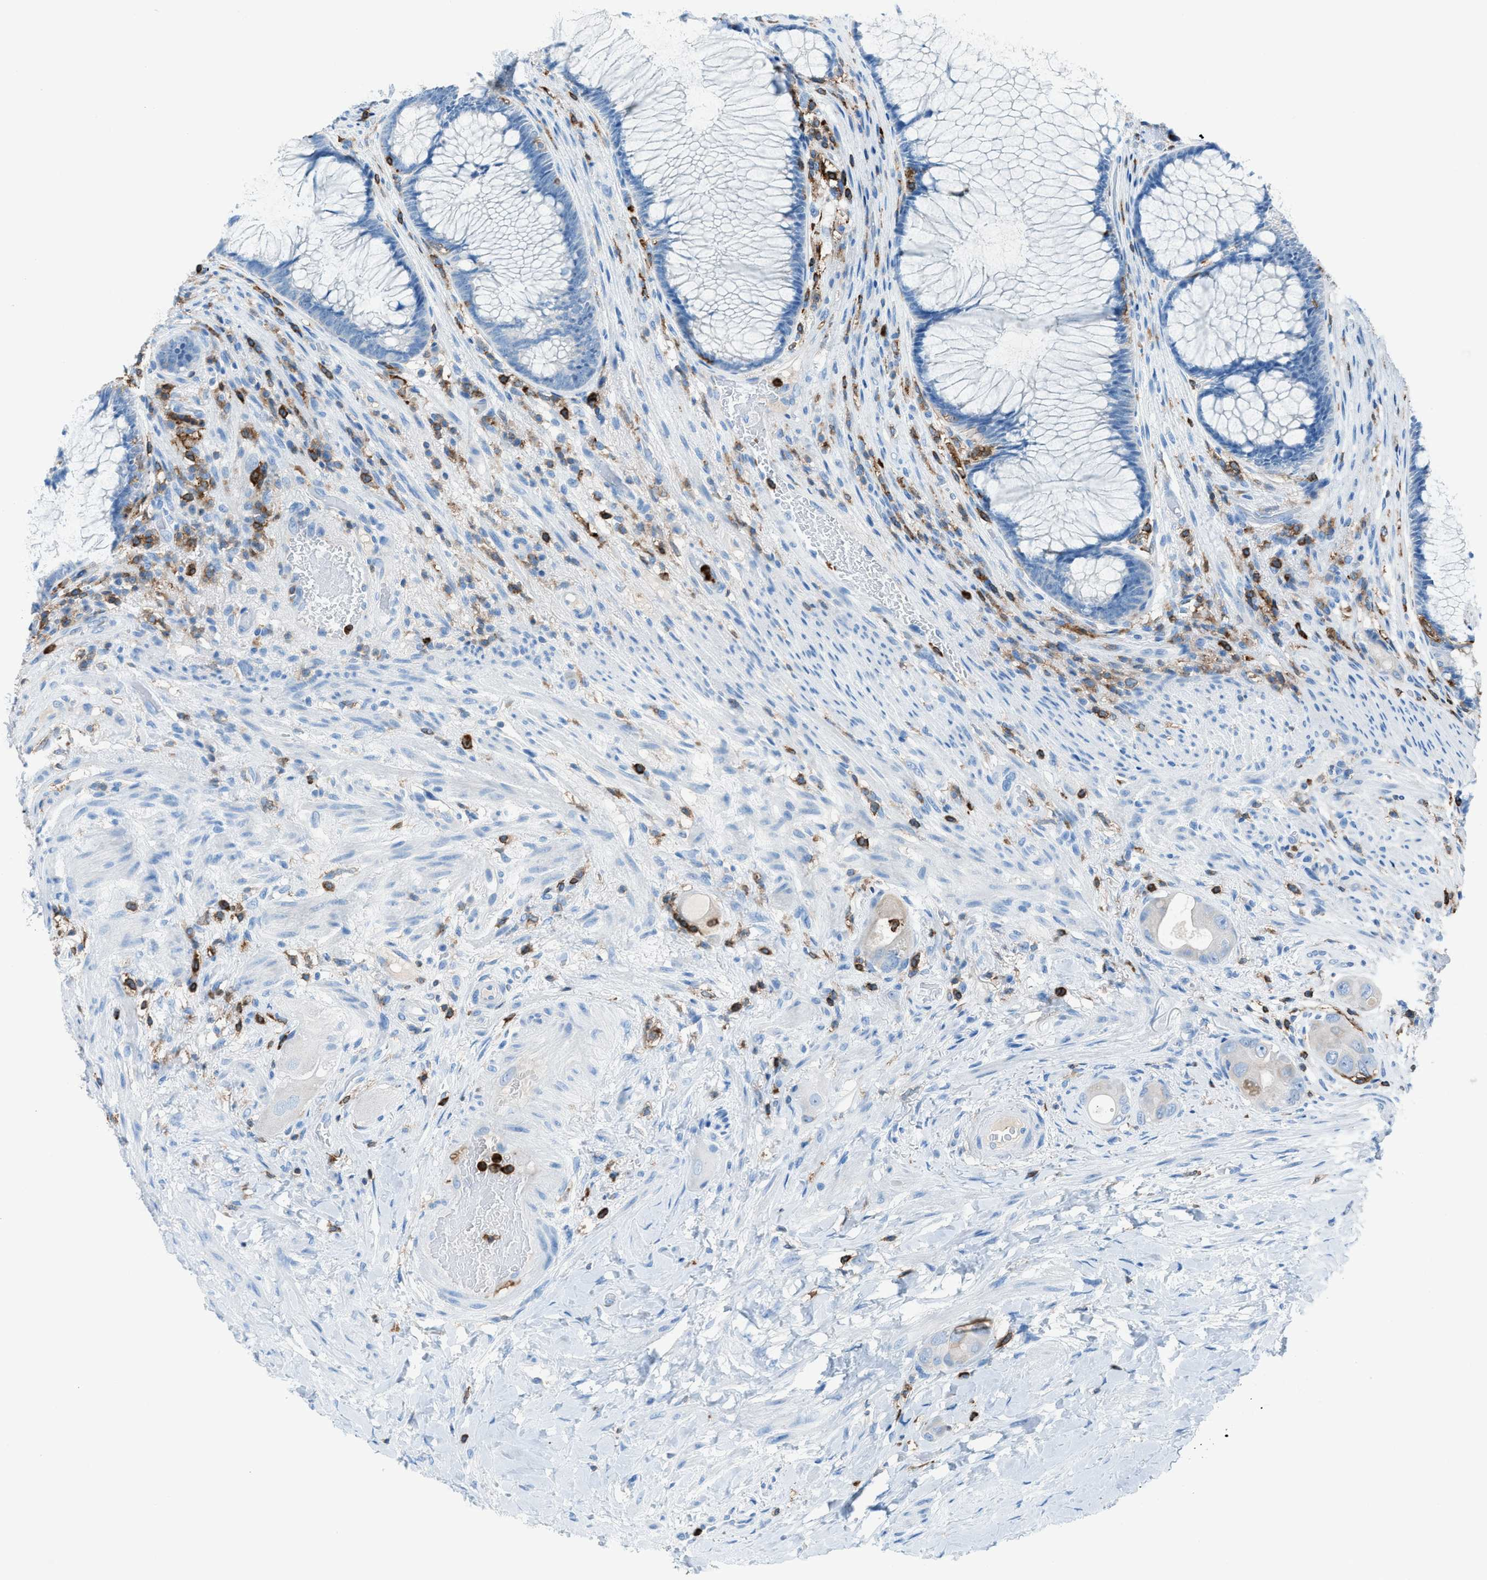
{"staining": {"intensity": "negative", "quantity": "none", "location": "none"}, "tissue": "colorectal cancer", "cell_type": "Tumor cells", "image_type": "cancer", "snomed": [{"axis": "morphology", "description": "Adenocarcinoma, NOS"}, {"axis": "topography", "description": "Rectum"}], "caption": "High power microscopy micrograph of an immunohistochemistry micrograph of adenocarcinoma (colorectal), revealing no significant positivity in tumor cells. (DAB (3,3'-diaminobenzidine) IHC, high magnification).", "gene": "ITGB2", "patient": {"sex": "male", "age": 51}}